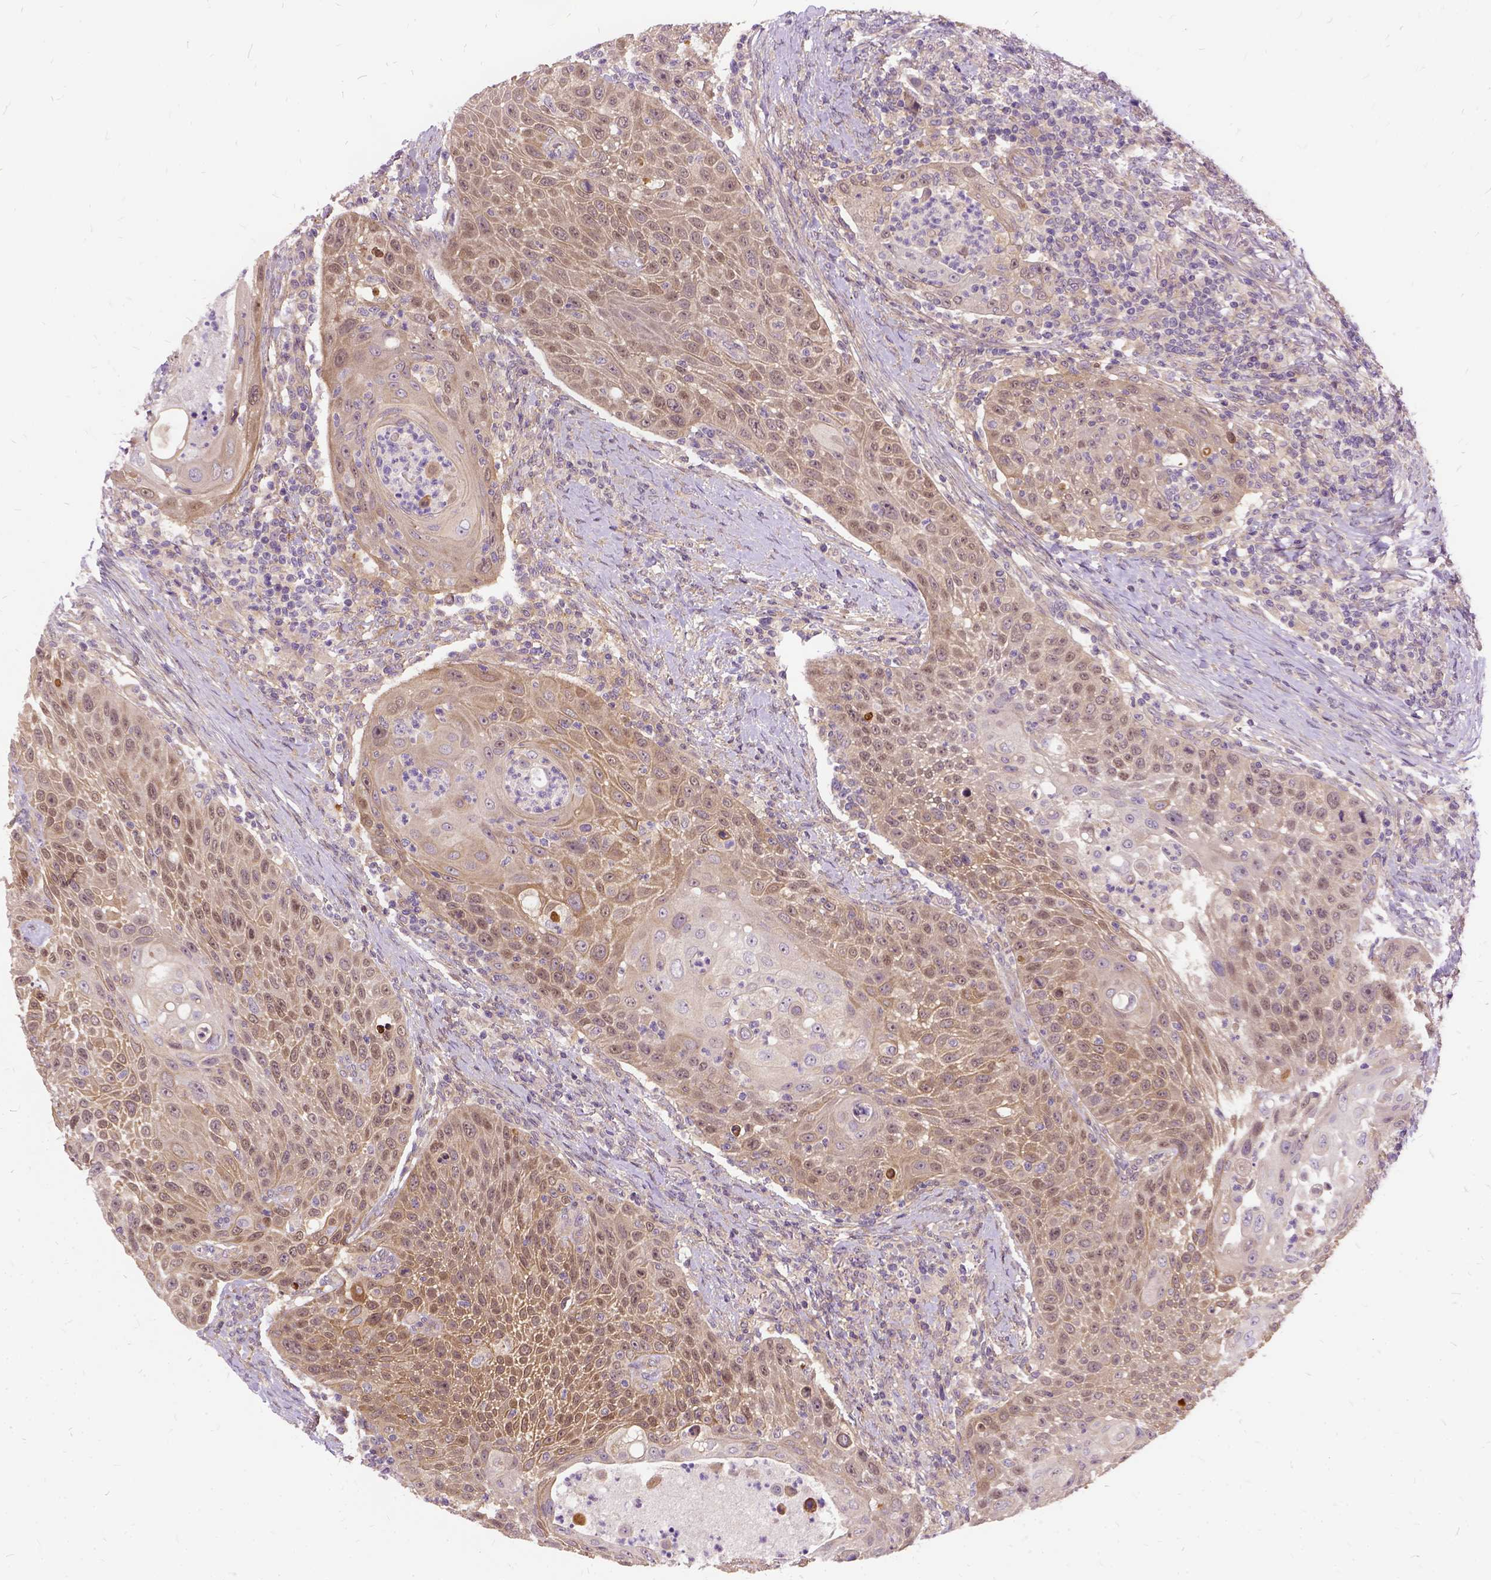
{"staining": {"intensity": "moderate", "quantity": "25%-75%", "location": "cytoplasmic/membranous"}, "tissue": "head and neck cancer", "cell_type": "Tumor cells", "image_type": "cancer", "snomed": [{"axis": "morphology", "description": "Squamous cell carcinoma, NOS"}, {"axis": "topography", "description": "Head-Neck"}], "caption": "Tumor cells display medium levels of moderate cytoplasmic/membranous positivity in about 25%-75% of cells in squamous cell carcinoma (head and neck).", "gene": "ILRUN", "patient": {"sex": "male", "age": 69}}